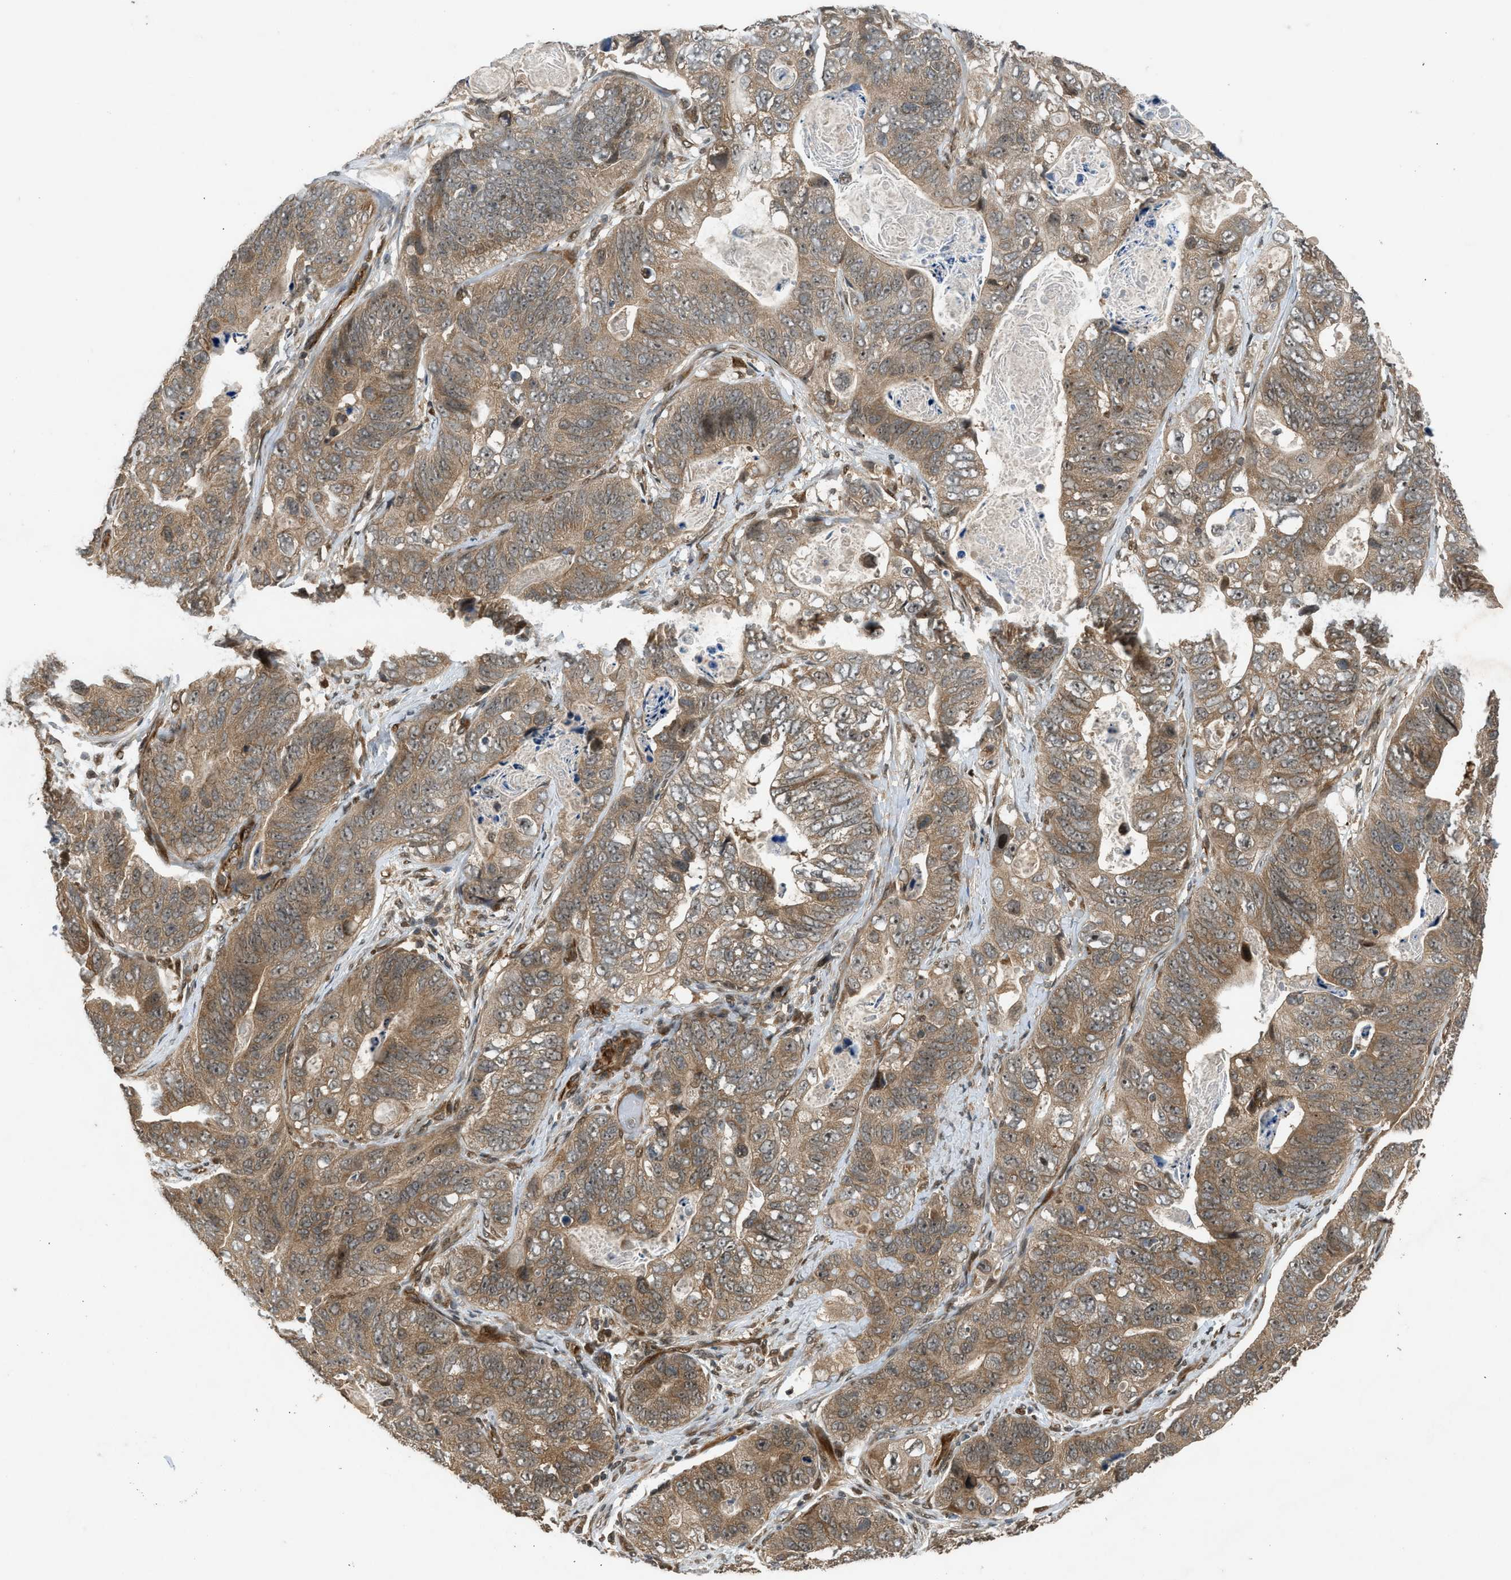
{"staining": {"intensity": "moderate", "quantity": ">75%", "location": "cytoplasmic/membranous"}, "tissue": "stomach cancer", "cell_type": "Tumor cells", "image_type": "cancer", "snomed": [{"axis": "morphology", "description": "Adenocarcinoma, NOS"}, {"axis": "topography", "description": "Stomach"}], "caption": "Adenocarcinoma (stomach) stained with DAB immunohistochemistry displays medium levels of moderate cytoplasmic/membranous staining in approximately >75% of tumor cells. Ihc stains the protein of interest in brown and the nuclei are stained blue.", "gene": "TXNL1", "patient": {"sex": "female", "age": 89}}